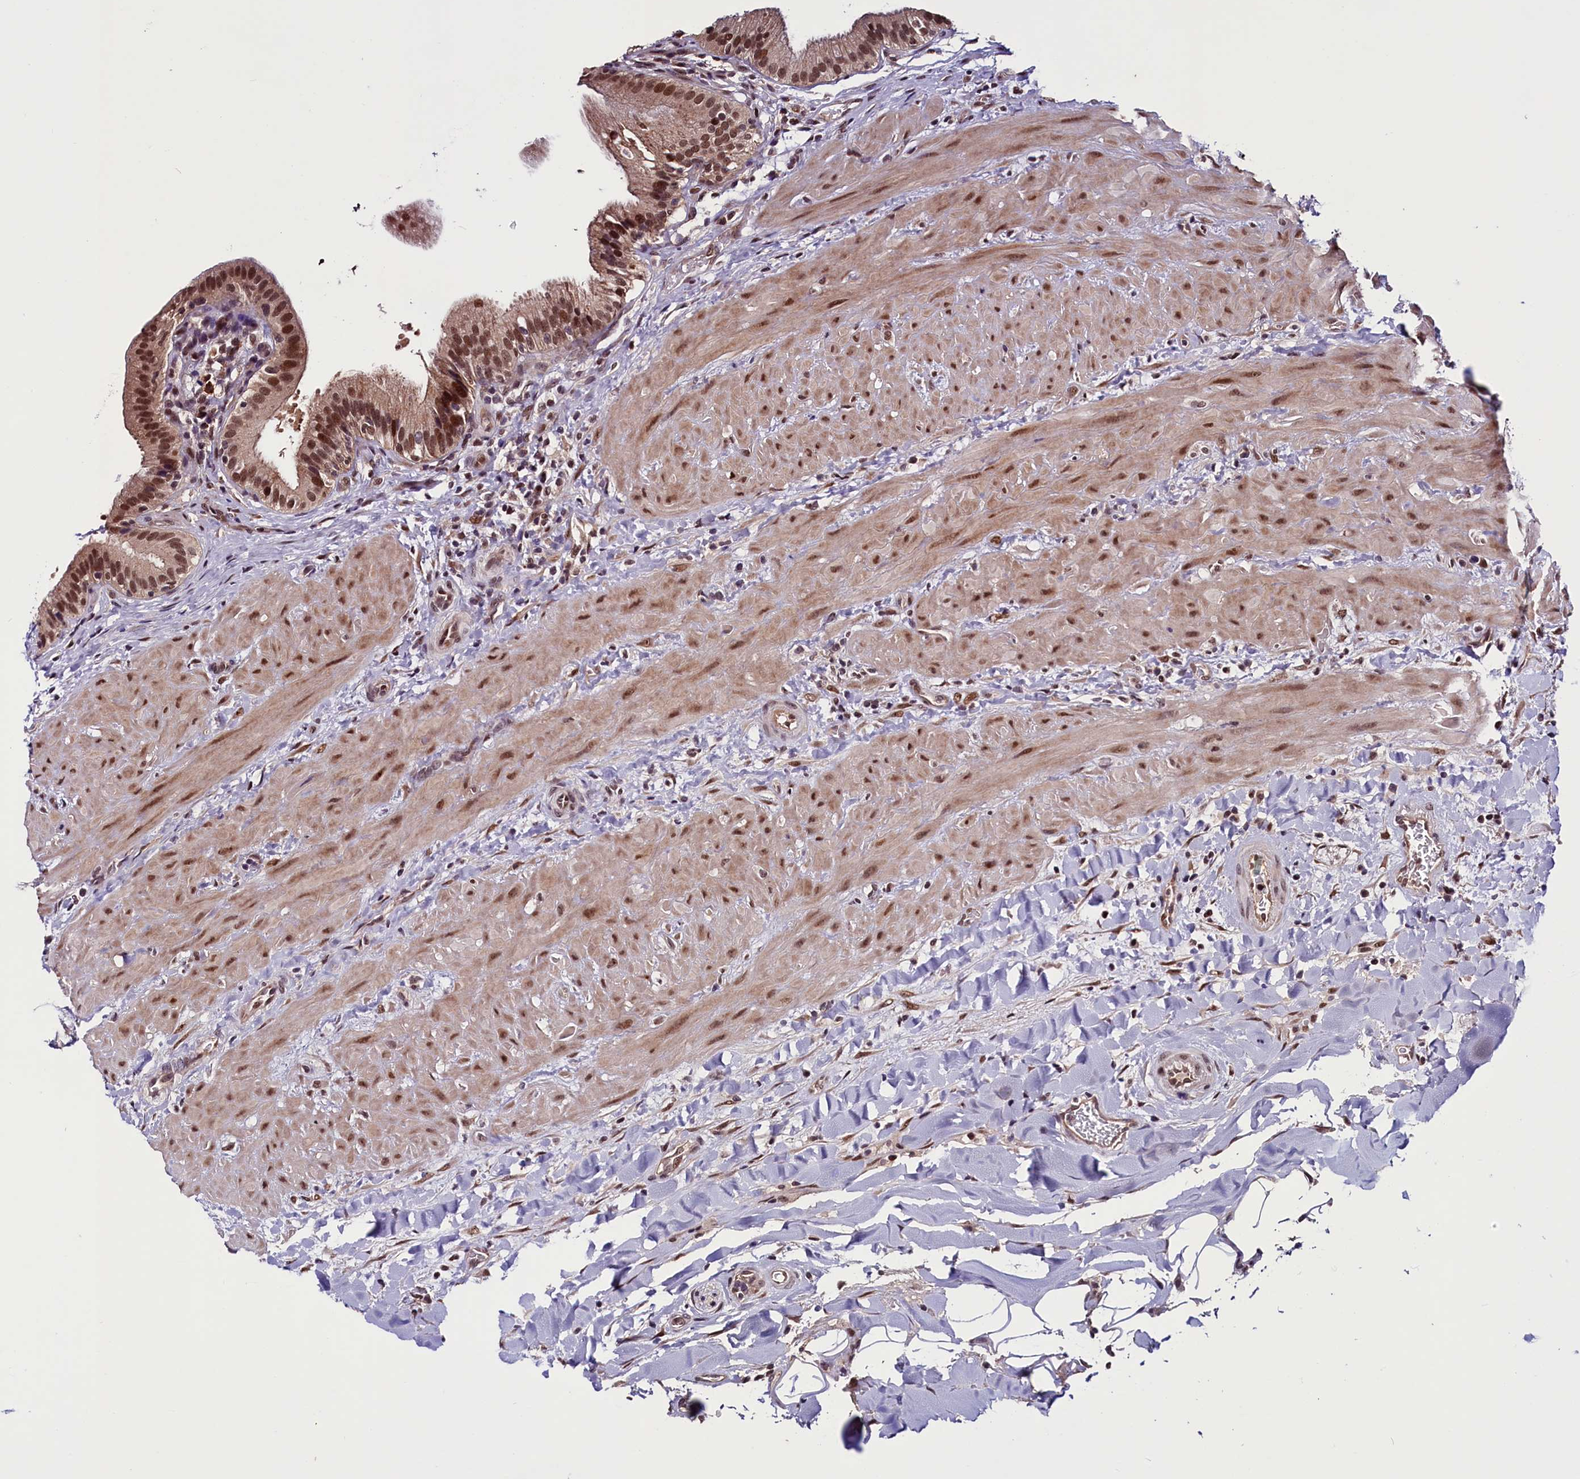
{"staining": {"intensity": "strong", "quantity": ">75%", "location": "nuclear"}, "tissue": "gallbladder", "cell_type": "Glandular cells", "image_type": "normal", "snomed": [{"axis": "morphology", "description": "Normal tissue, NOS"}, {"axis": "topography", "description": "Gallbladder"}], "caption": "Immunohistochemical staining of benign human gallbladder shows high levels of strong nuclear staining in approximately >75% of glandular cells.", "gene": "RNMT", "patient": {"sex": "male", "age": 24}}